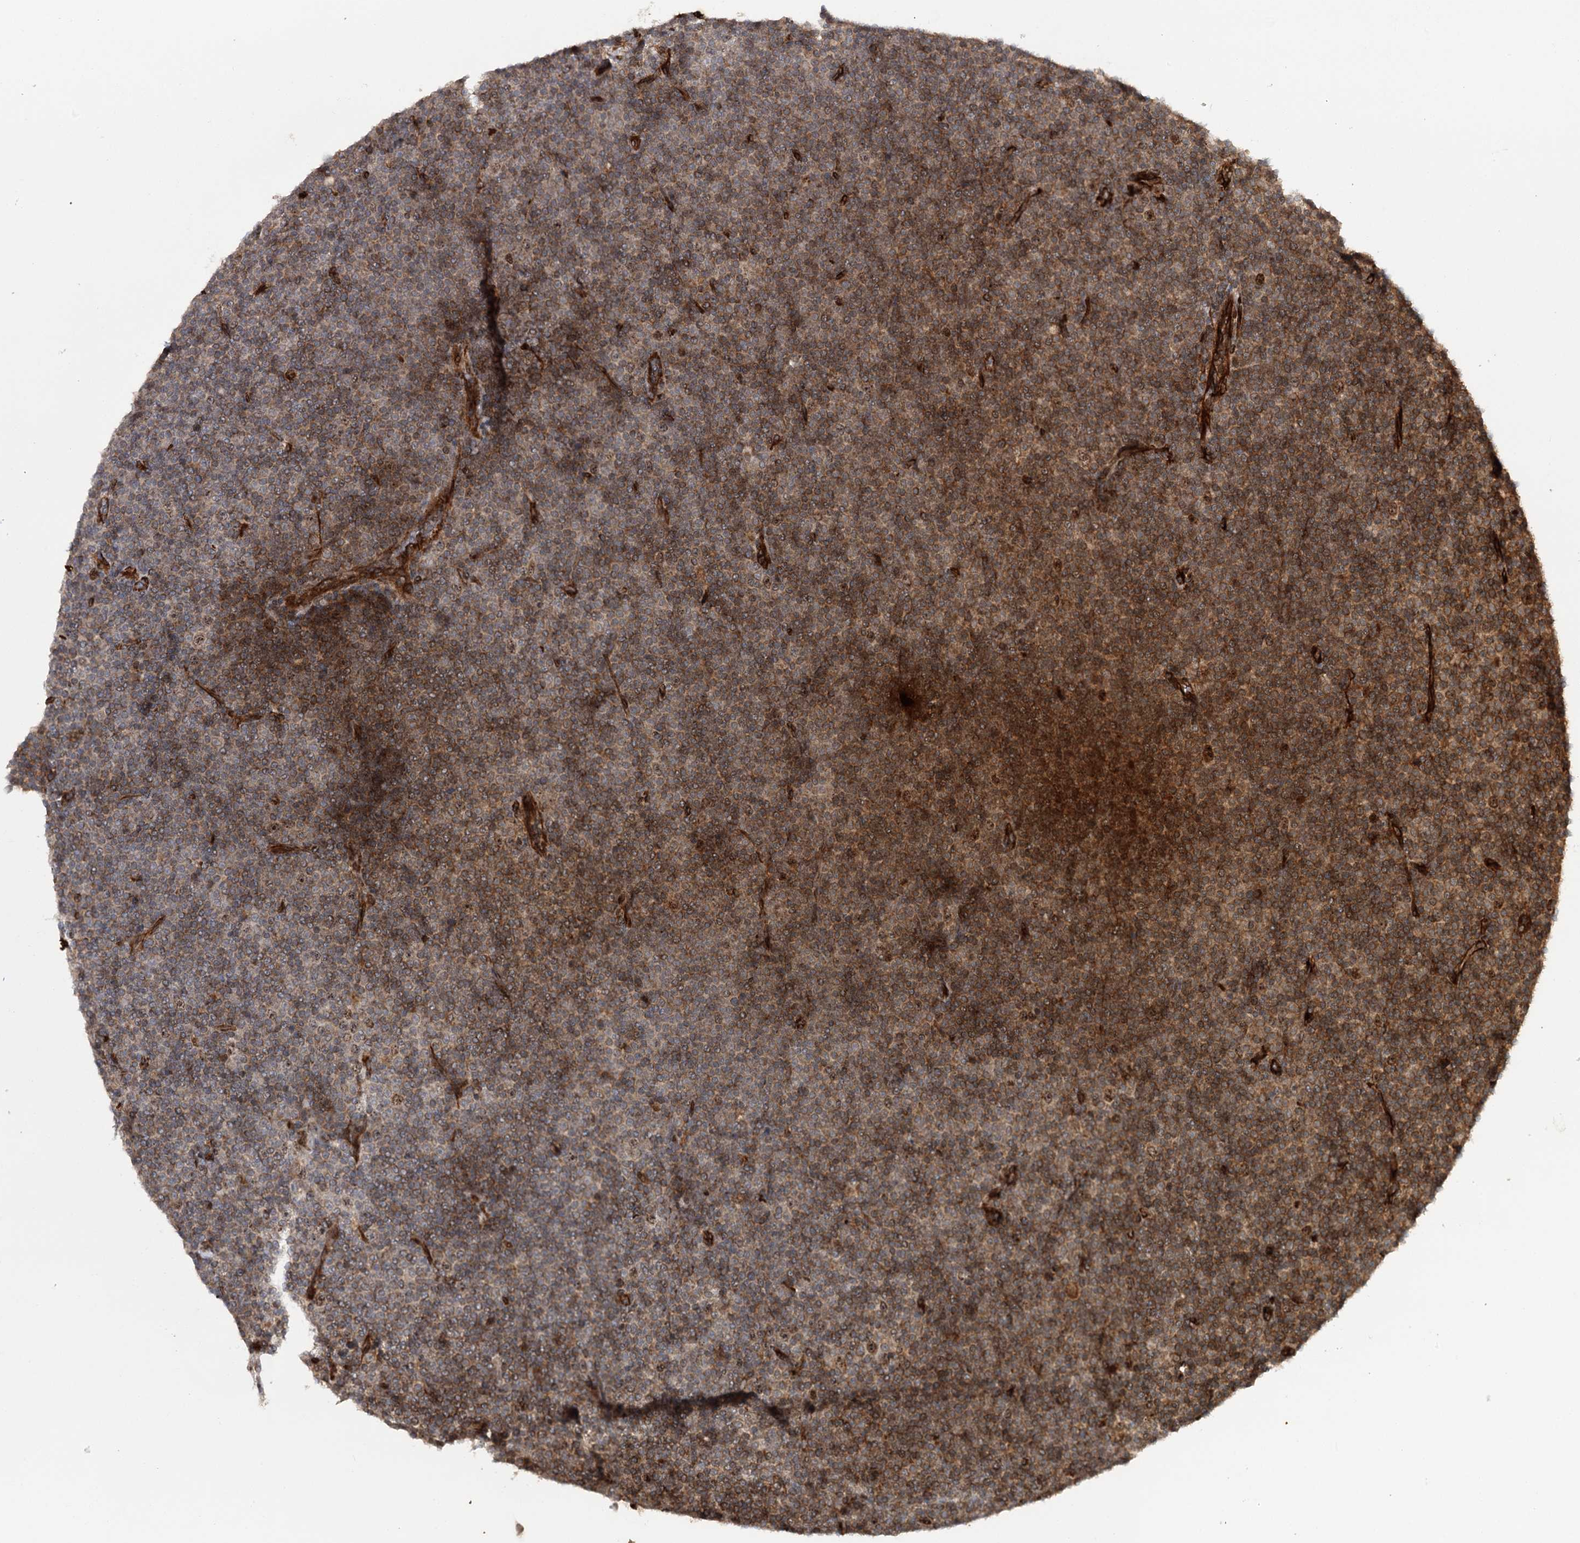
{"staining": {"intensity": "moderate", "quantity": ">75%", "location": "cytoplasmic/membranous"}, "tissue": "lymphoma", "cell_type": "Tumor cells", "image_type": "cancer", "snomed": [{"axis": "morphology", "description": "Malignant lymphoma, non-Hodgkin's type, Low grade"}, {"axis": "topography", "description": "Lymph node"}], "caption": "Moderate cytoplasmic/membranous staining for a protein is seen in approximately >75% of tumor cells of low-grade malignant lymphoma, non-Hodgkin's type using immunohistochemistry.", "gene": "MKNK1", "patient": {"sex": "female", "age": 67}}